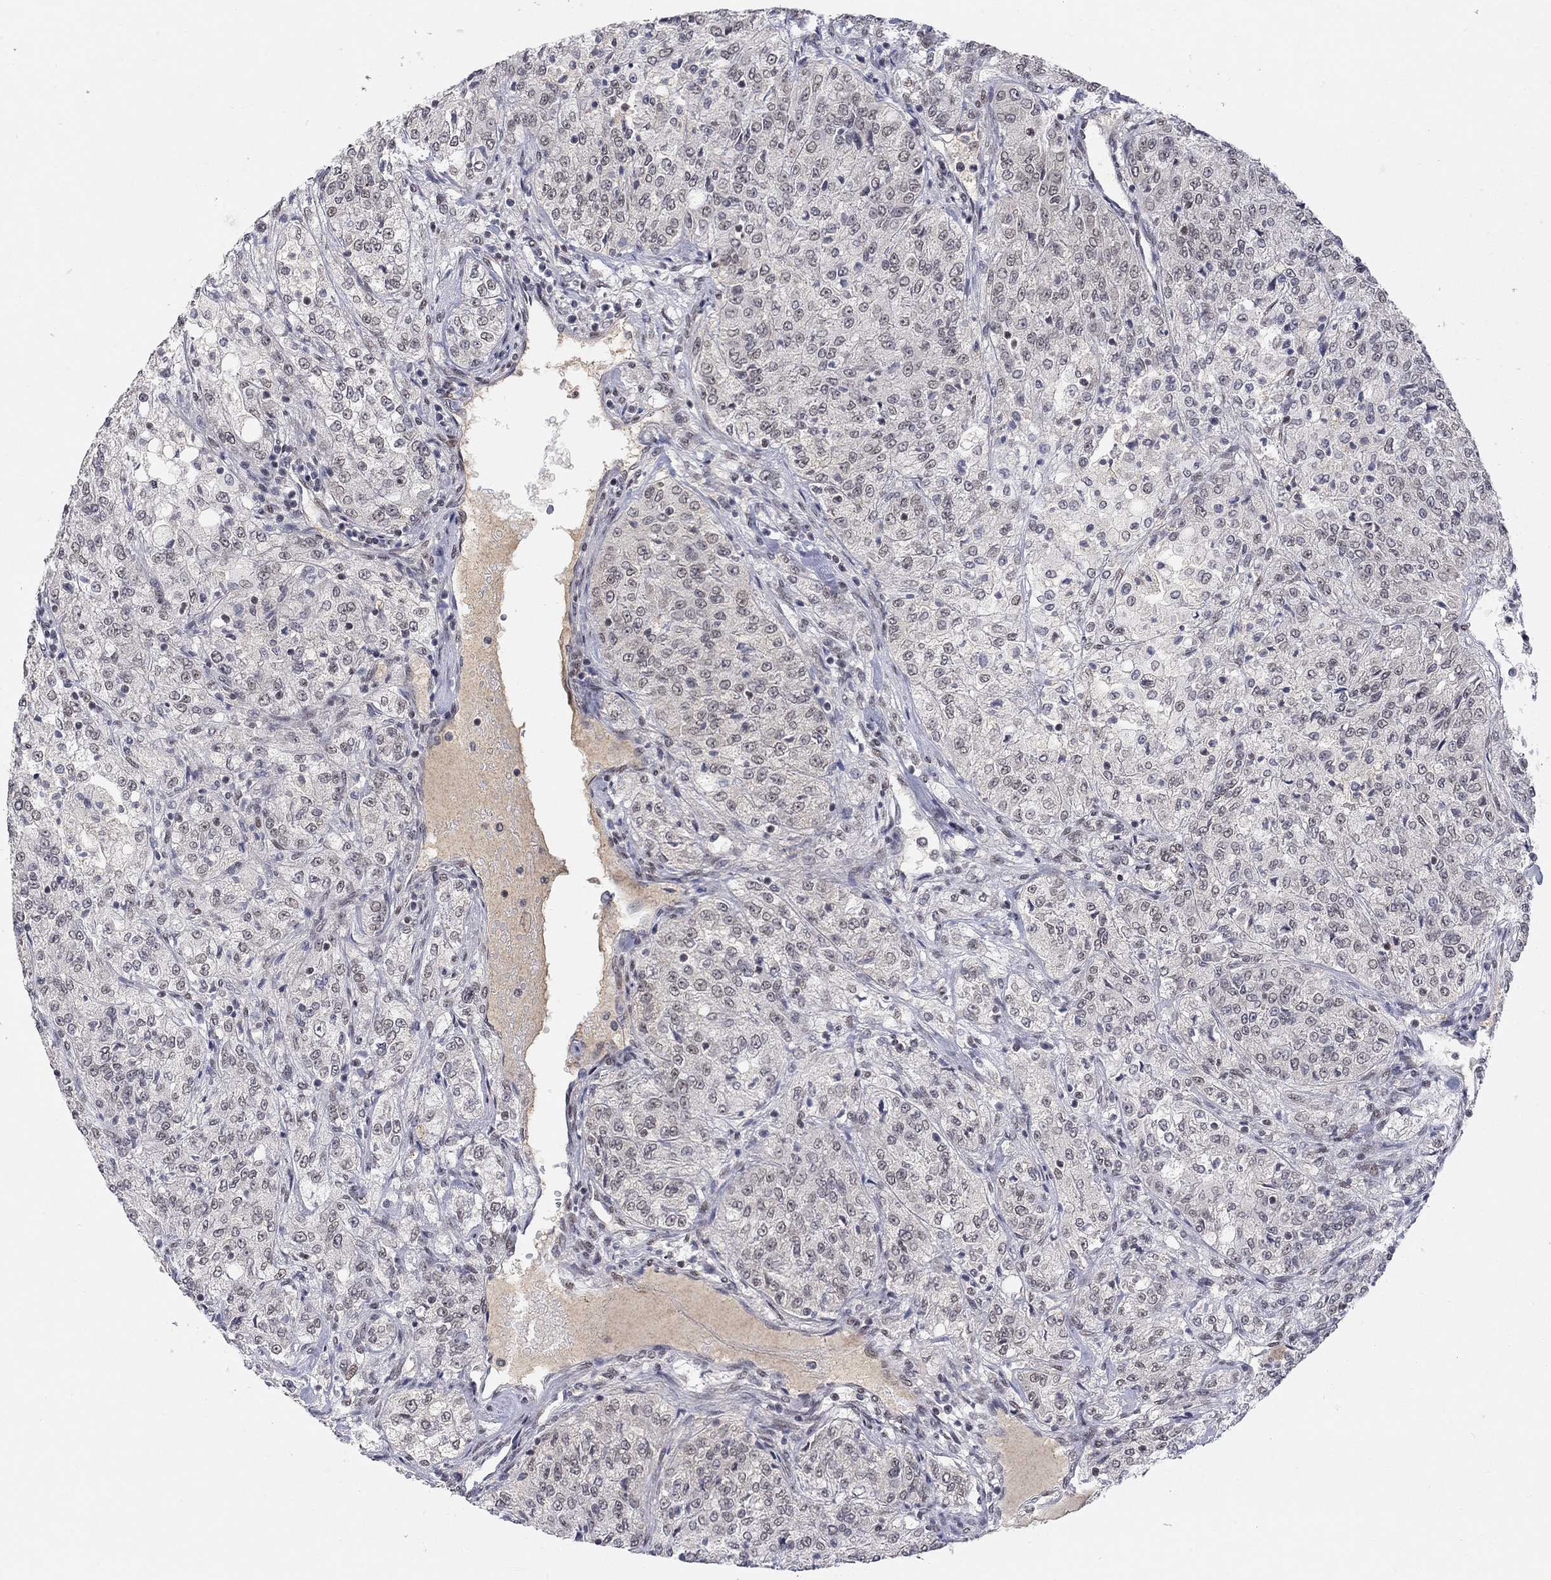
{"staining": {"intensity": "negative", "quantity": "none", "location": "none"}, "tissue": "renal cancer", "cell_type": "Tumor cells", "image_type": "cancer", "snomed": [{"axis": "morphology", "description": "Adenocarcinoma, NOS"}, {"axis": "topography", "description": "Kidney"}], "caption": "Histopathology image shows no protein expression in tumor cells of renal cancer (adenocarcinoma) tissue. (DAB immunohistochemistry (IHC) with hematoxylin counter stain).", "gene": "KLF12", "patient": {"sex": "female", "age": 63}}